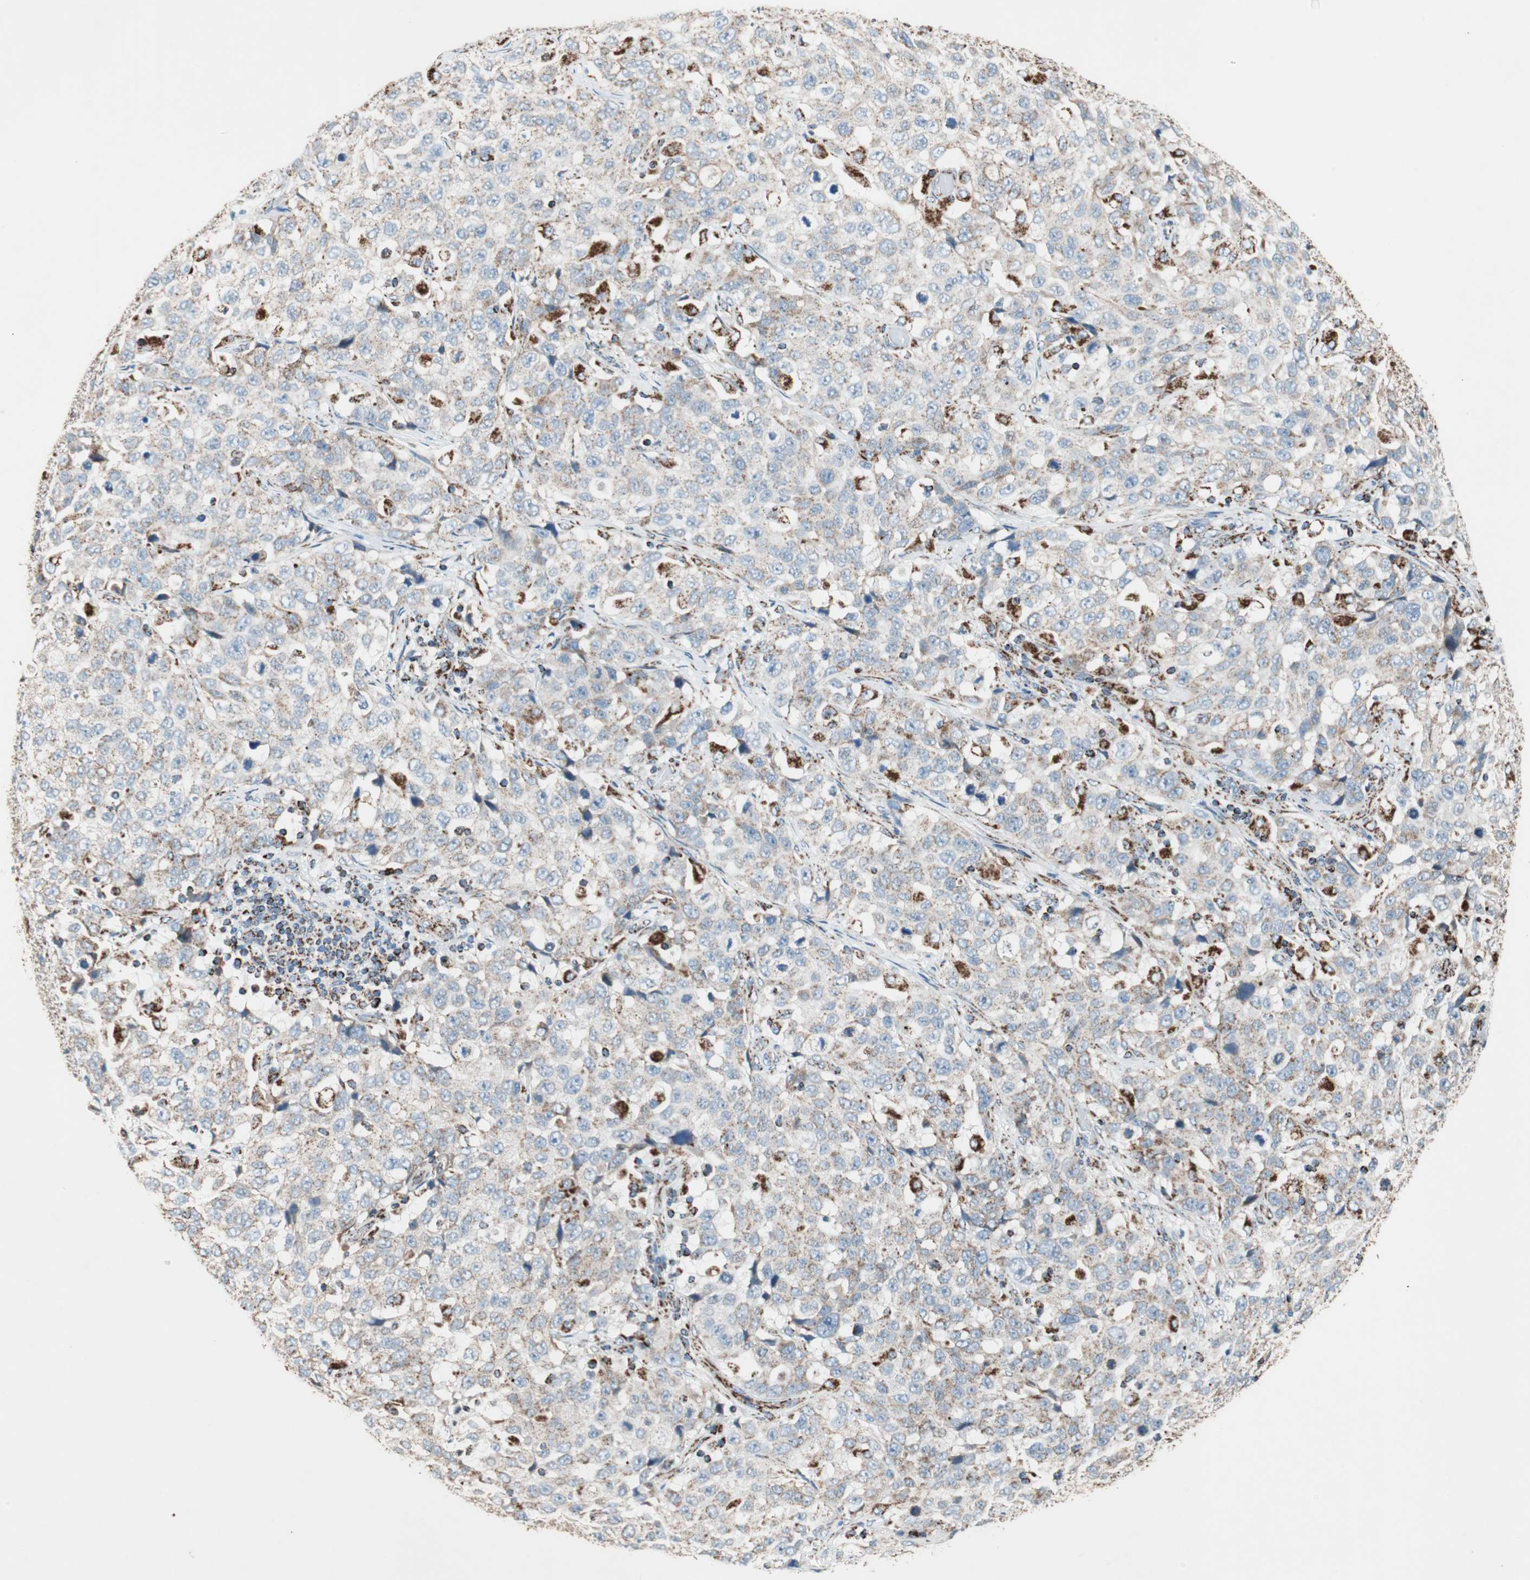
{"staining": {"intensity": "moderate", "quantity": ">75%", "location": "cytoplasmic/membranous"}, "tissue": "stomach cancer", "cell_type": "Tumor cells", "image_type": "cancer", "snomed": [{"axis": "morphology", "description": "Normal tissue, NOS"}, {"axis": "morphology", "description": "Adenocarcinoma, NOS"}, {"axis": "topography", "description": "Stomach"}], "caption": "Immunohistochemistry of human stomach cancer demonstrates medium levels of moderate cytoplasmic/membranous positivity in about >75% of tumor cells. Using DAB (brown) and hematoxylin (blue) stains, captured at high magnification using brightfield microscopy.", "gene": "PCSK4", "patient": {"sex": "male", "age": 48}}